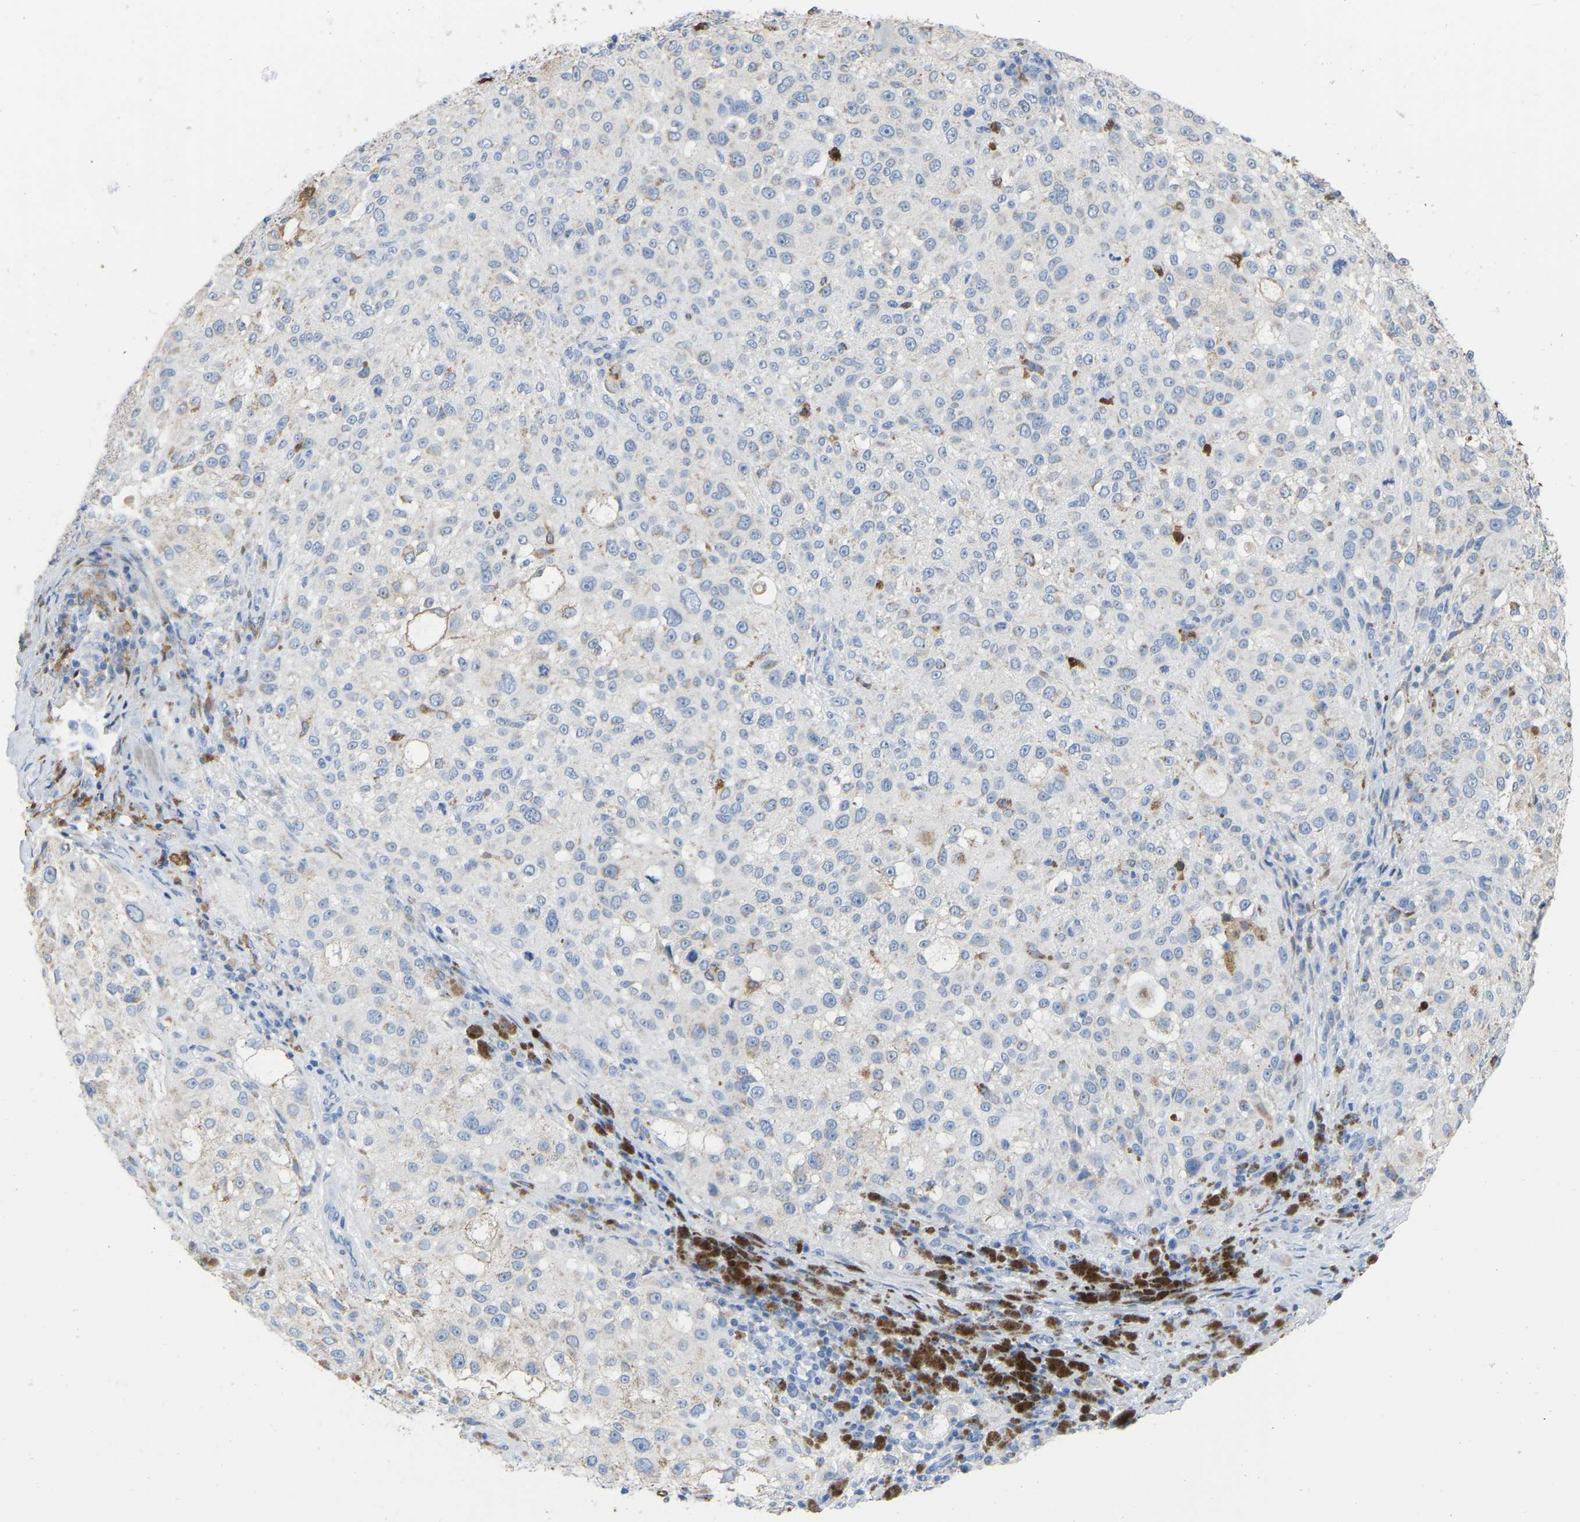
{"staining": {"intensity": "negative", "quantity": "none", "location": "none"}, "tissue": "melanoma", "cell_type": "Tumor cells", "image_type": "cancer", "snomed": [{"axis": "morphology", "description": "Necrosis, NOS"}, {"axis": "morphology", "description": "Malignant melanoma, NOS"}, {"axis": "topography", "description": "Skin"}], "caption": "High magnification brightfield microscopy of melanoma stained with DAB (brown) and counterstained with hematoxylin (blue): tumor cells show no significant positivity.", "gene": "ULBP2", "patient": {"sex": "female", "age": 87}}